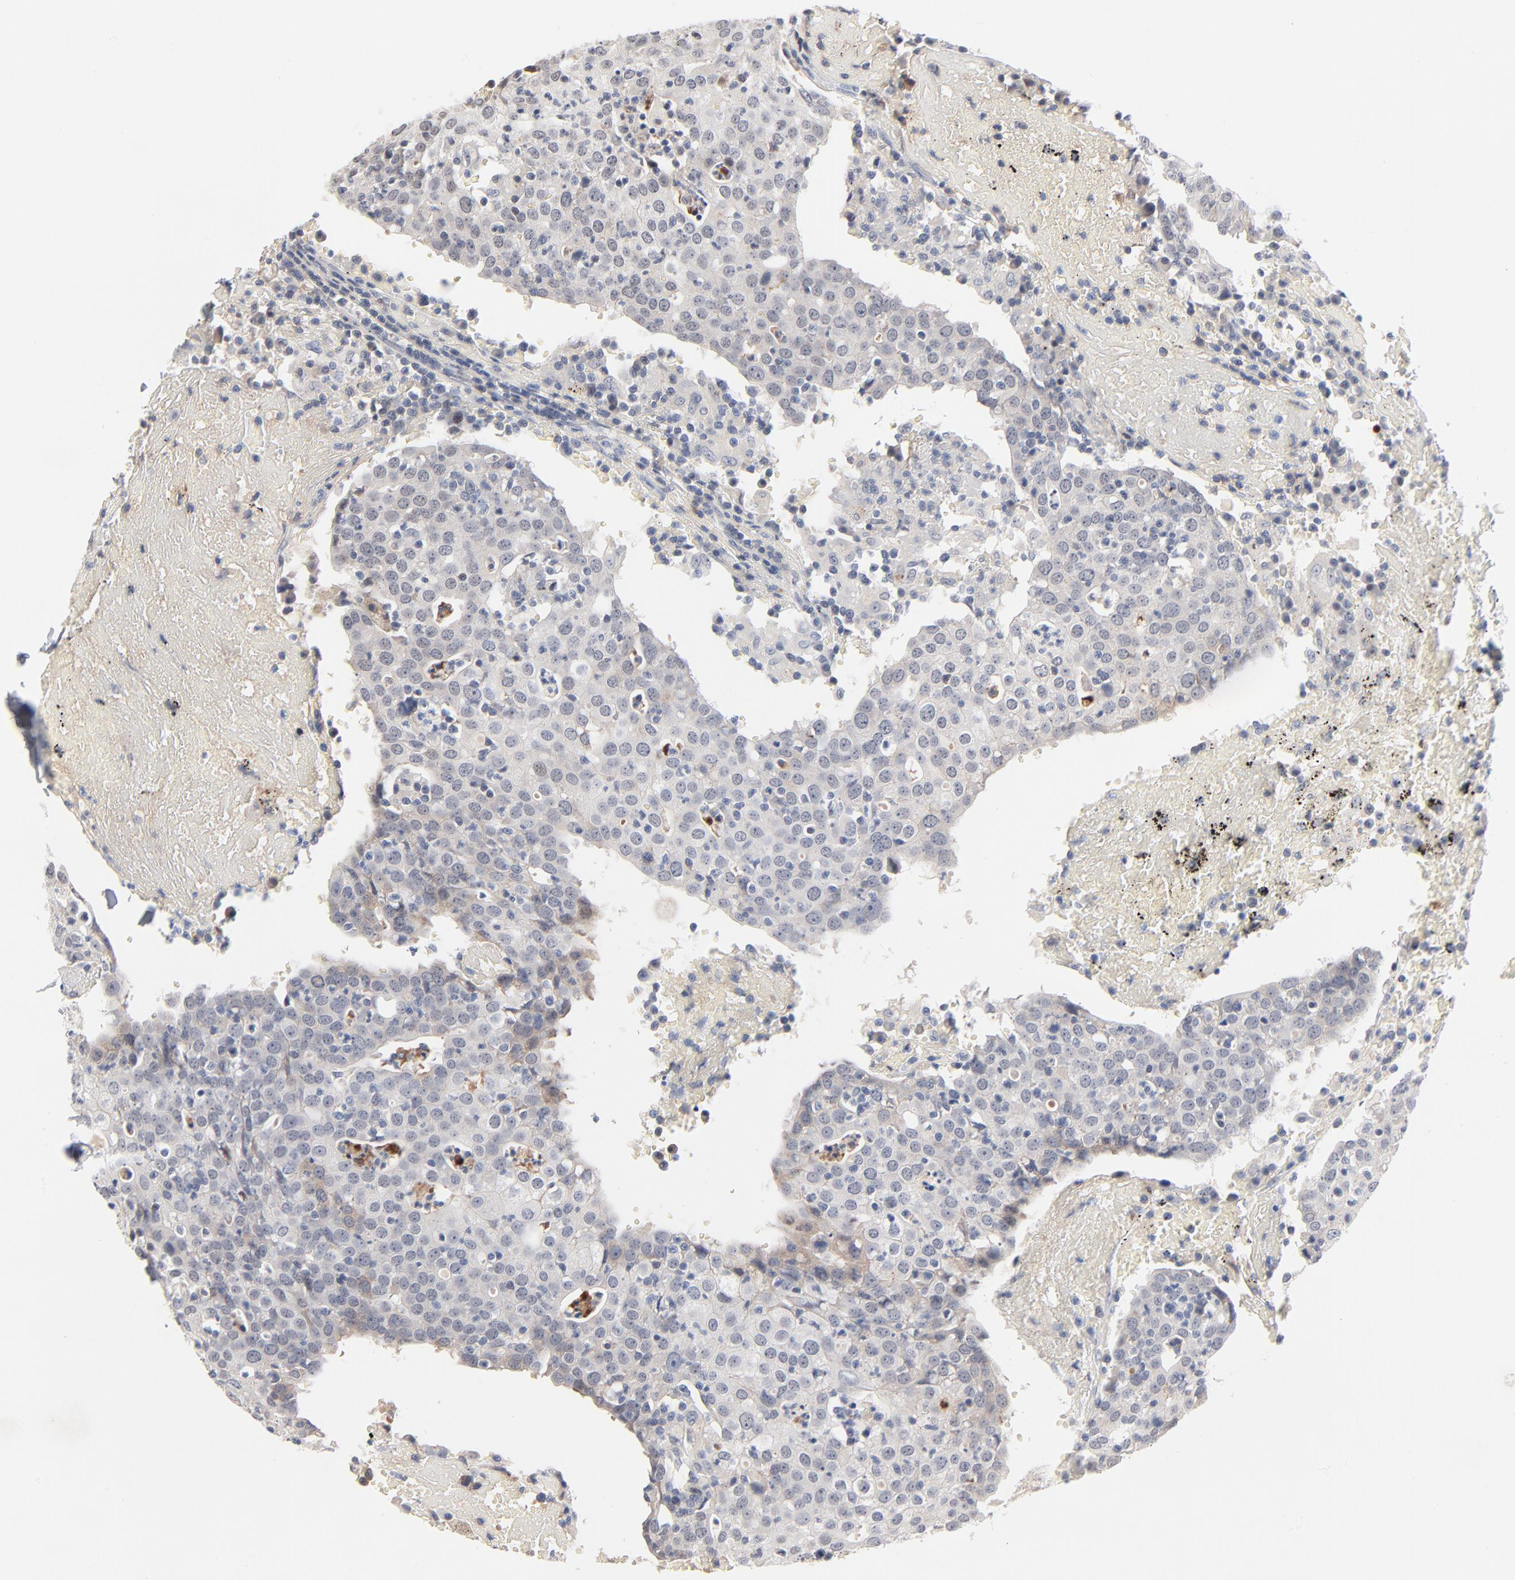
{"staining": {"intensity": "weak", "quantity": "<25%", "location": "cytoplasmic/membranous"}, "tissue": "head and neck cancer", "cell_type": "Tumor cells", "image_type": "cancer", "snomed": [{"axis": "morphology", "description": "Adenocarcinoma, NOS"}, {"axis": "topography", "description": "Salivary gland"}, {"axis": "topography", "description": "Head-Neck"}], "caption": "An immunohistochemistry image of head and neck cancer is shown. There is no staining in tumor cells of head and neck cancer.", "gene": "SERPINA4", "patient": {"sex": "female", "age": 65}}